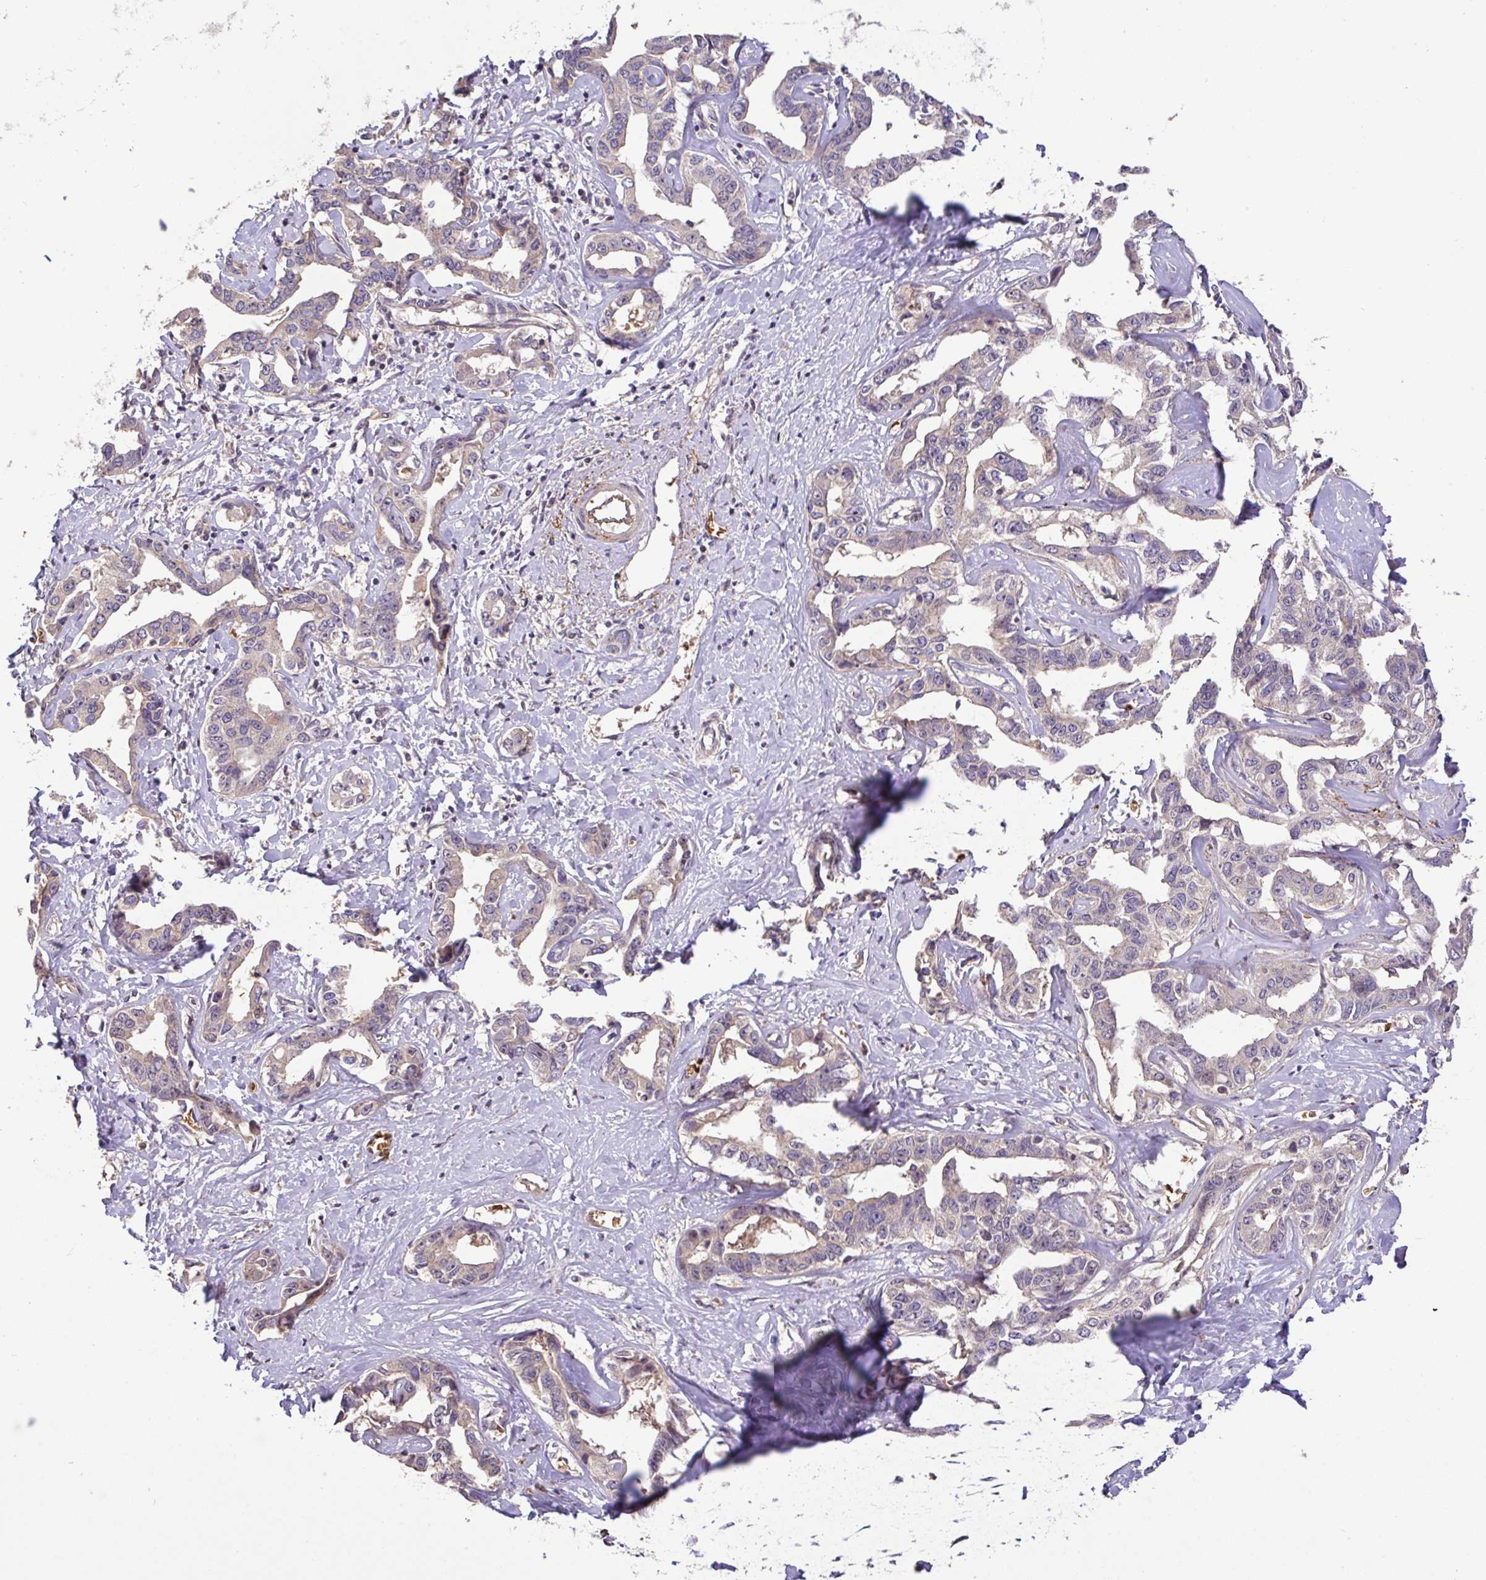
{"staining": {"intensity": "weak", "quantity": "25%-75%", "location": "cytoplasmic/membranous"}, "tissue": "liver cancer", "cell_type": "Tumor cells", "image_type": "cancer", "snomed": [{"axis": "morphology", "description": "Cholangiocarcinoma"}, {"axis": "topography", "description": "Liver"}], "caption": "An immunohistochemistry histopathology image of tumor tissue is shown. Protein staining in brown shows weak cytoplasmic/membranous positivity in liver cholangiocarcinoma within tumor cells.", "gene": "C1QTNF9B", "patient": {"sex": "male", "age": 59}}